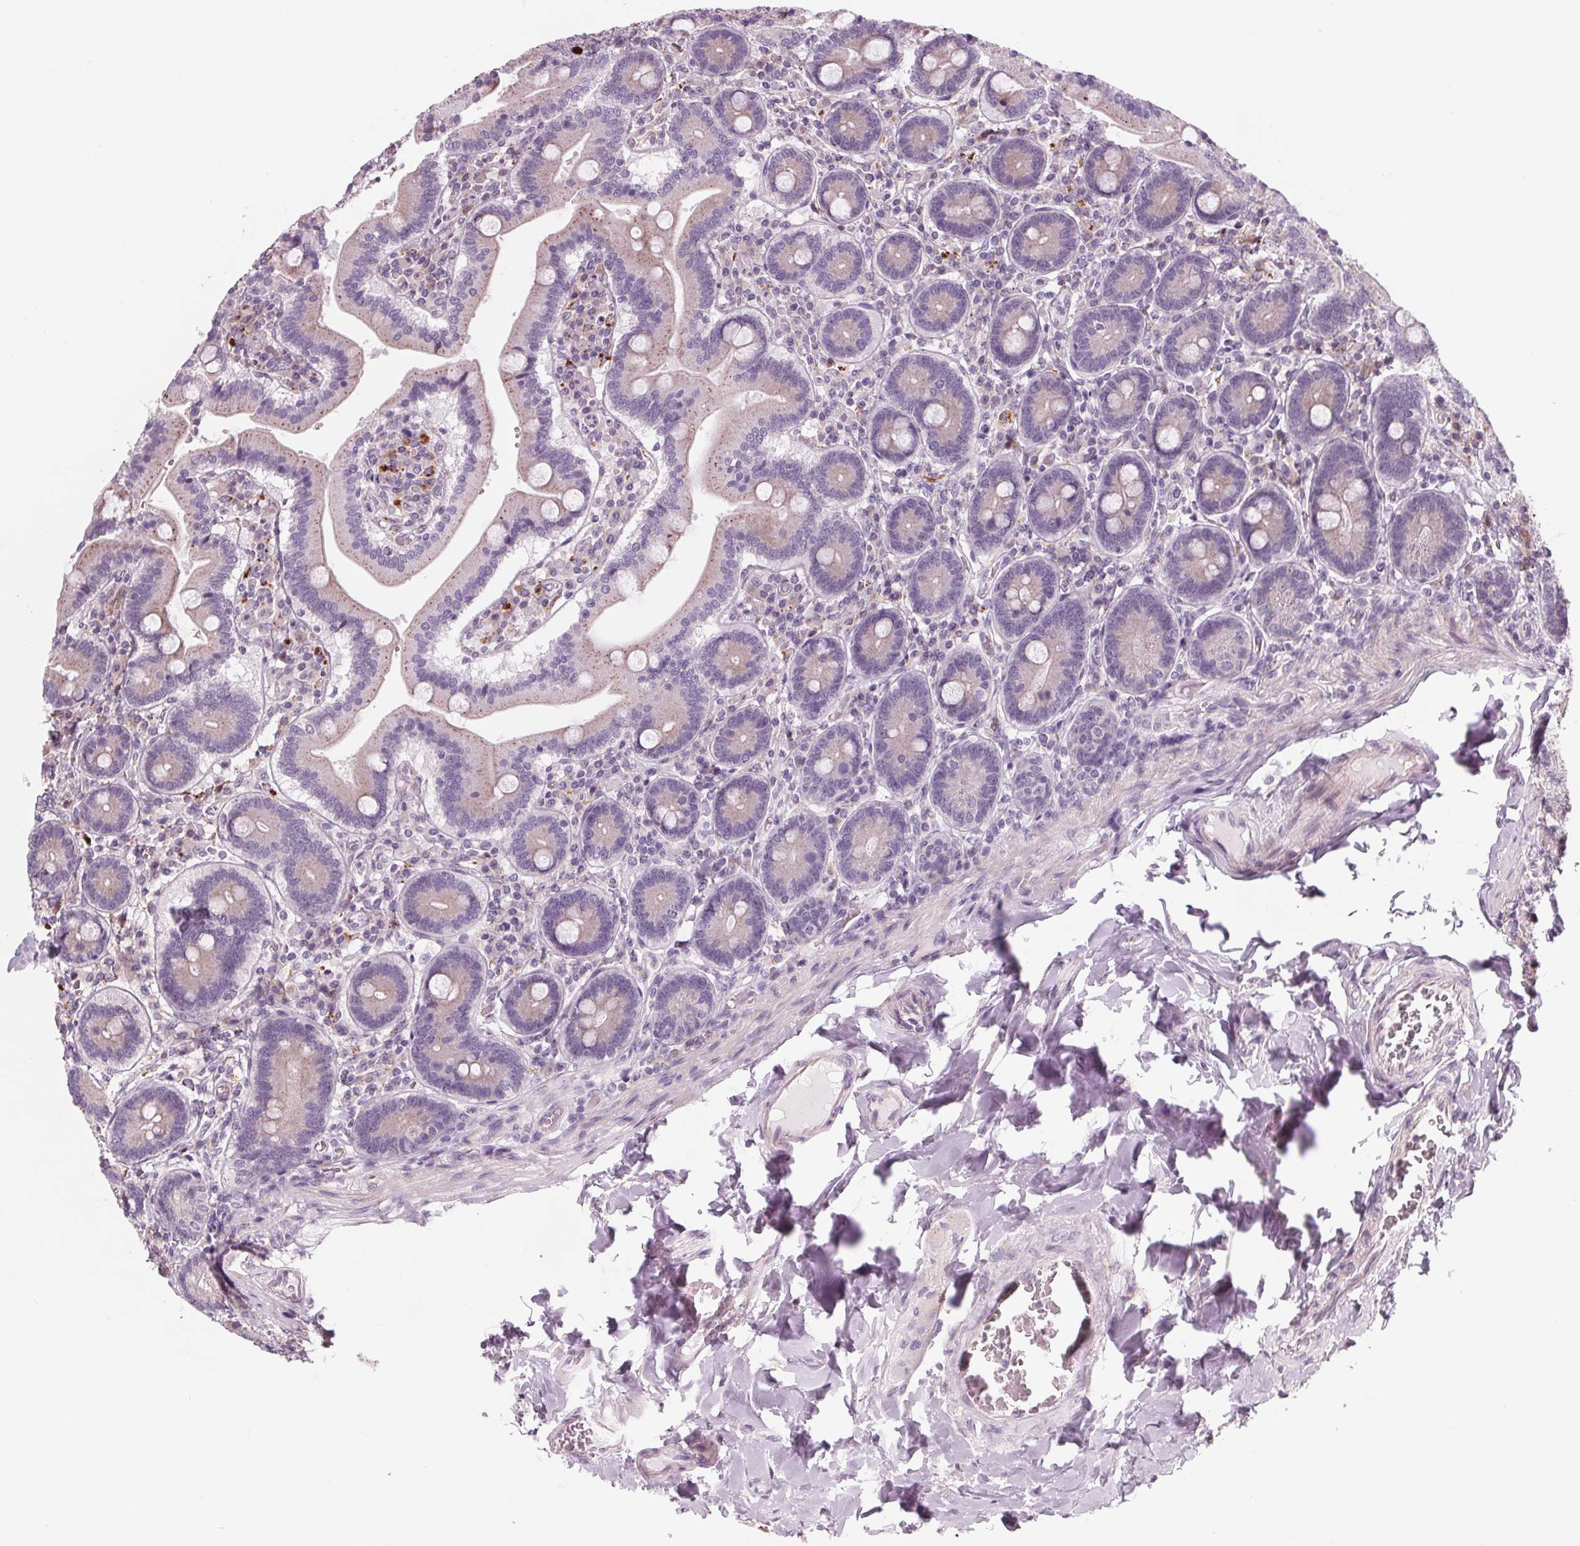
{"staining": {"intensity": "weak", "quantity": "25%-75%", "location": "cytoplasmic/membranous"}, "tissue": "duodenum", "cell_type": "Glandular cells", "image_type": "normal", "snomed": [{"axis": "morphology", "description": "Normal tissue, NOS"}, {"axis": "topography", "description": "Duodenum"}], "caption": "Protein staining shows weak cytoplasmic/membranous expression in approximately 25%-75% of glandular cells in benign duodenum.", "gene": "SAMD5", "patient": {"sex": "female", "age": 62}}